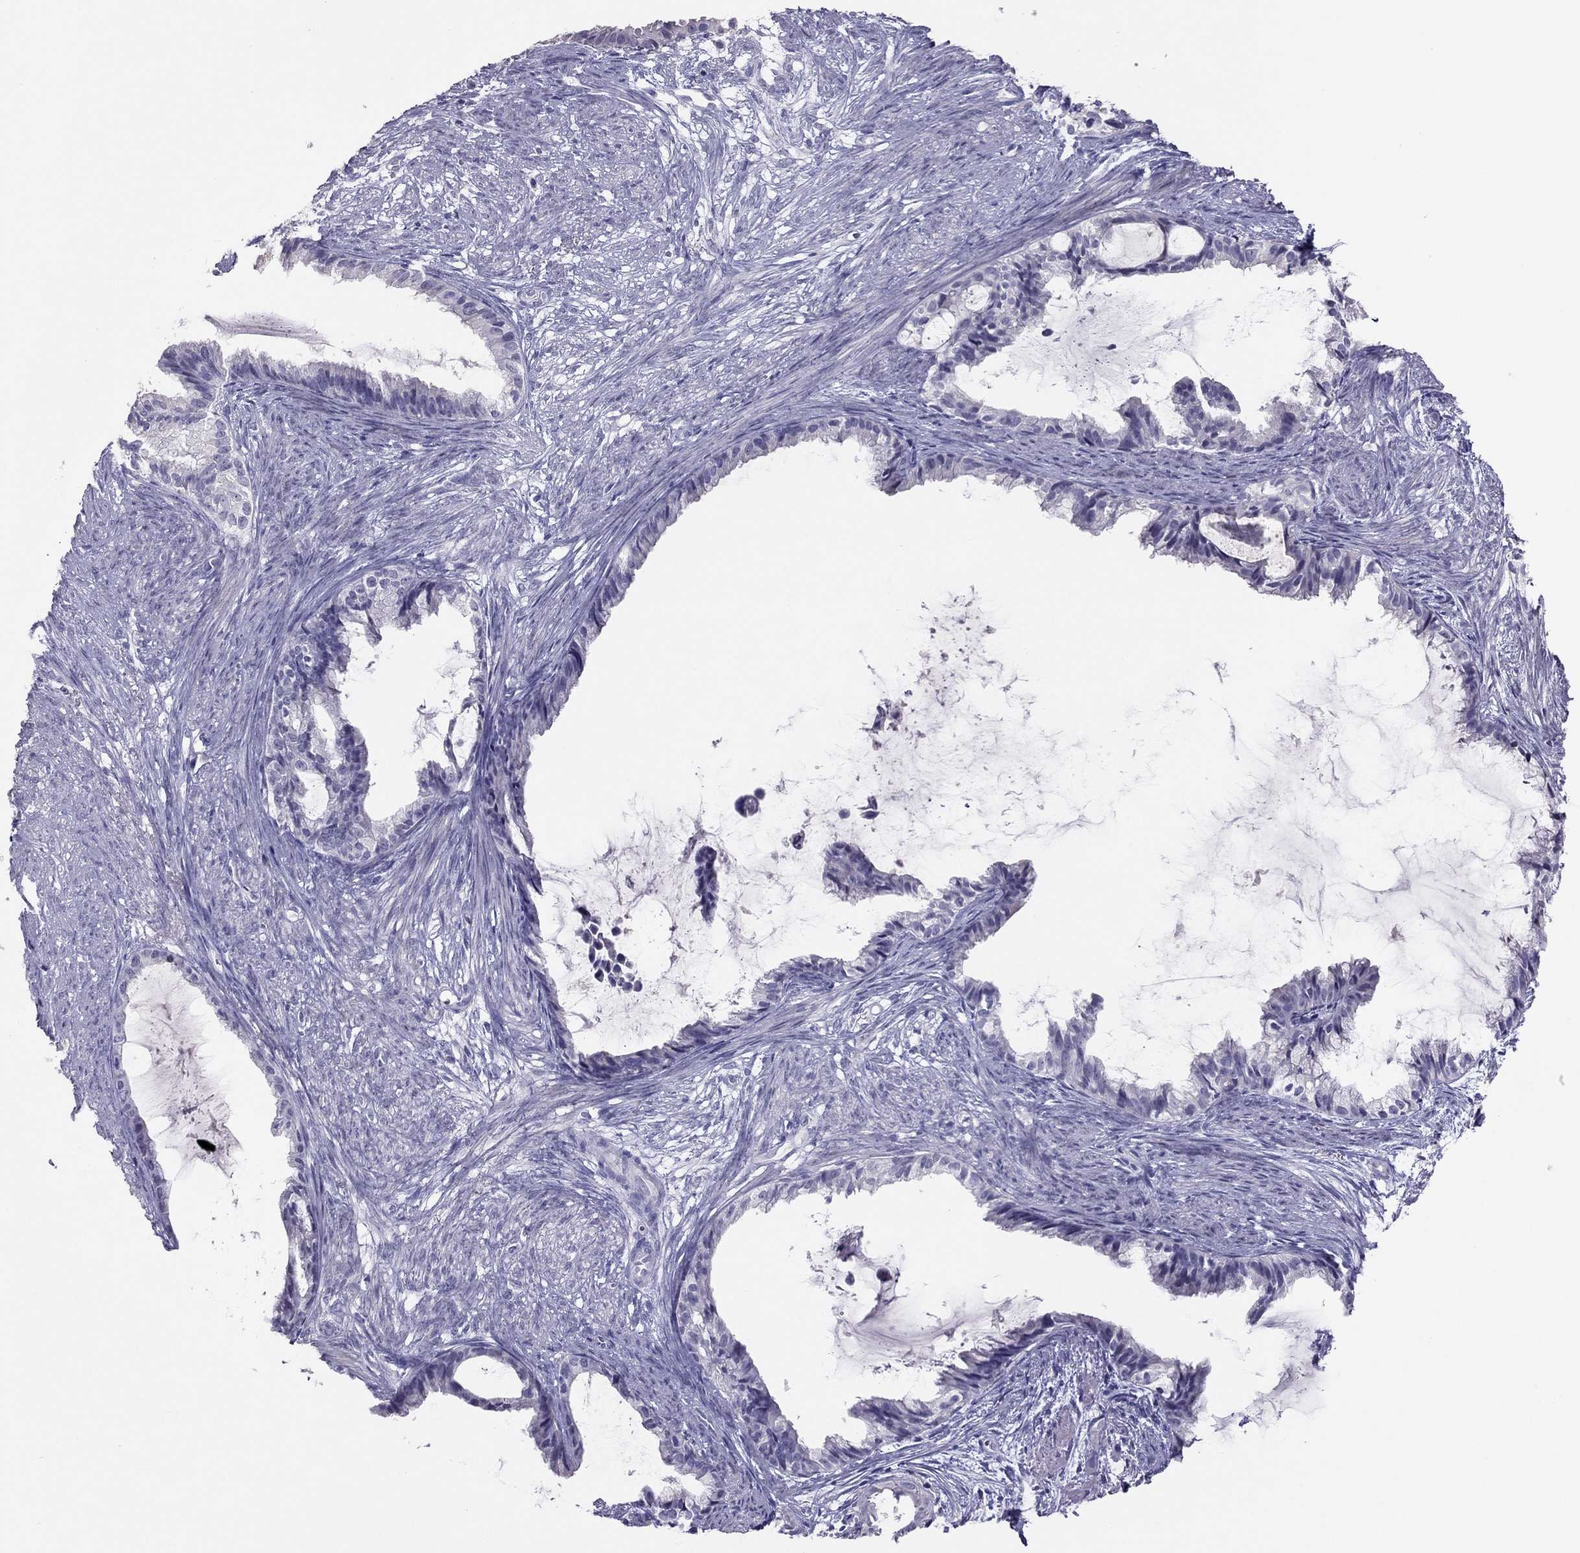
{"staining": {"intensity": "negative", "quantity": "none", "location": "none"}, "tissue": "endometrial cancer", "cell_type": "Tumor cells", "image_type": "cancer", "snomed": [{"axis": "morphology", "description": "Adenocarcinoma, NOS"}, {"axis": "topography", "description": "Endometrium"}], "caption": "The photomicrograph shows no staining of tumor cells in endometrial adenocarcinoma.", "gene": "RGS8", "patient": {"sex": "female", "age": 86}}